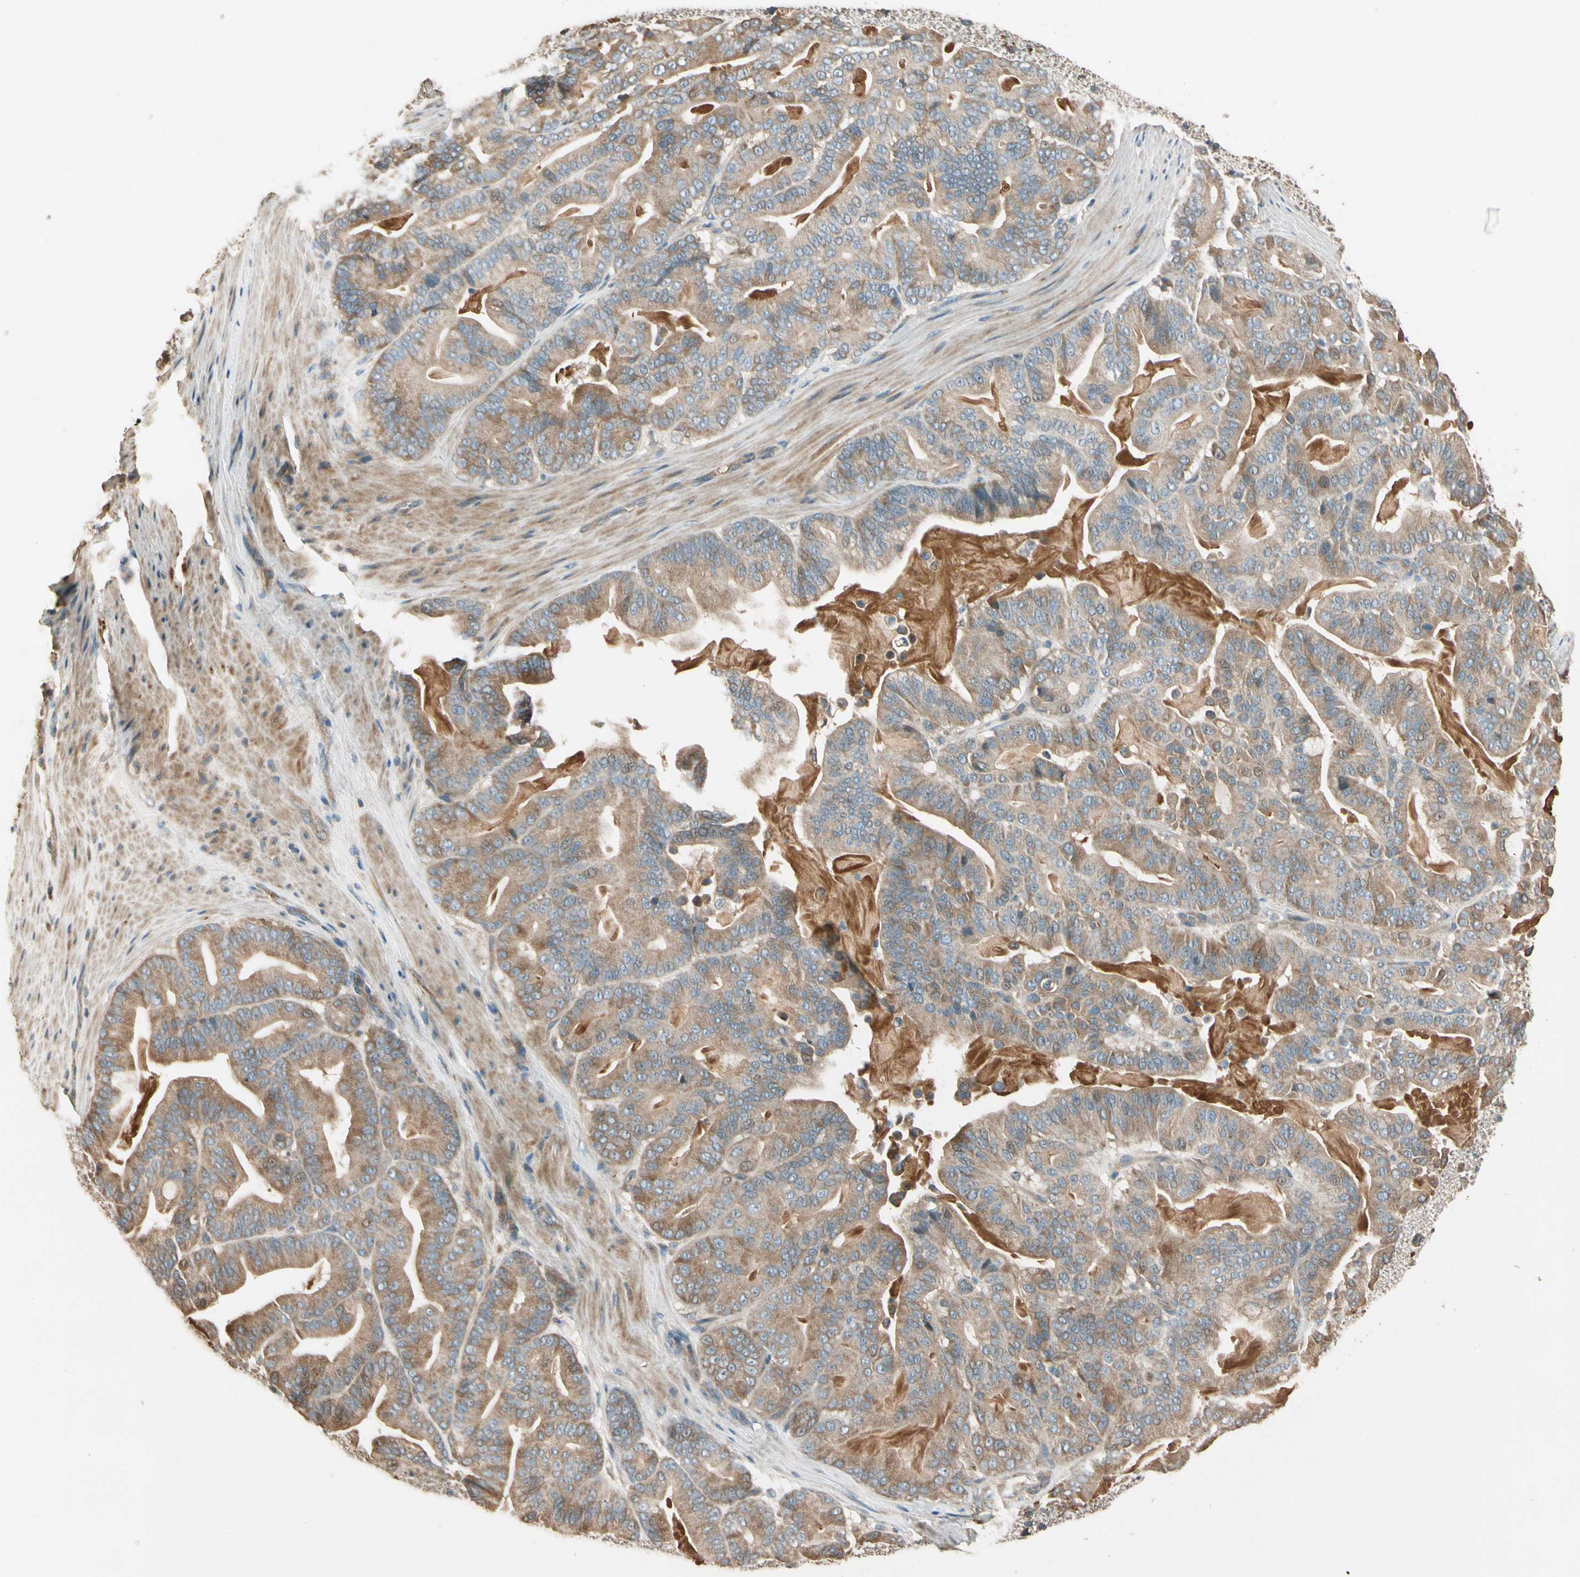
{"staining": {"intensity": "weak", "quantity": ">75%", "location": "cytoplasmic/membranous"}, "tissue": "pancreatic cancer", "cell_type": "Tumor cells", "image_type": "cancer", "snomed": [{"axis": "morphology", "description": "Adenocarcinoma, NOS"}, {"axis": "topography", "description": "Pancreas"}], "caption": "A photomicrograph of human pancreatic cancer (adenocarcinoma) stained for a protein exhibits weak cytoplasmic/membranous brown staining in tumor cells. (Brightfield microscopy of DAB IHC at high magnification).", "gene": "TNFRSF21", "patient": {"sex": "male", "age": 63}}